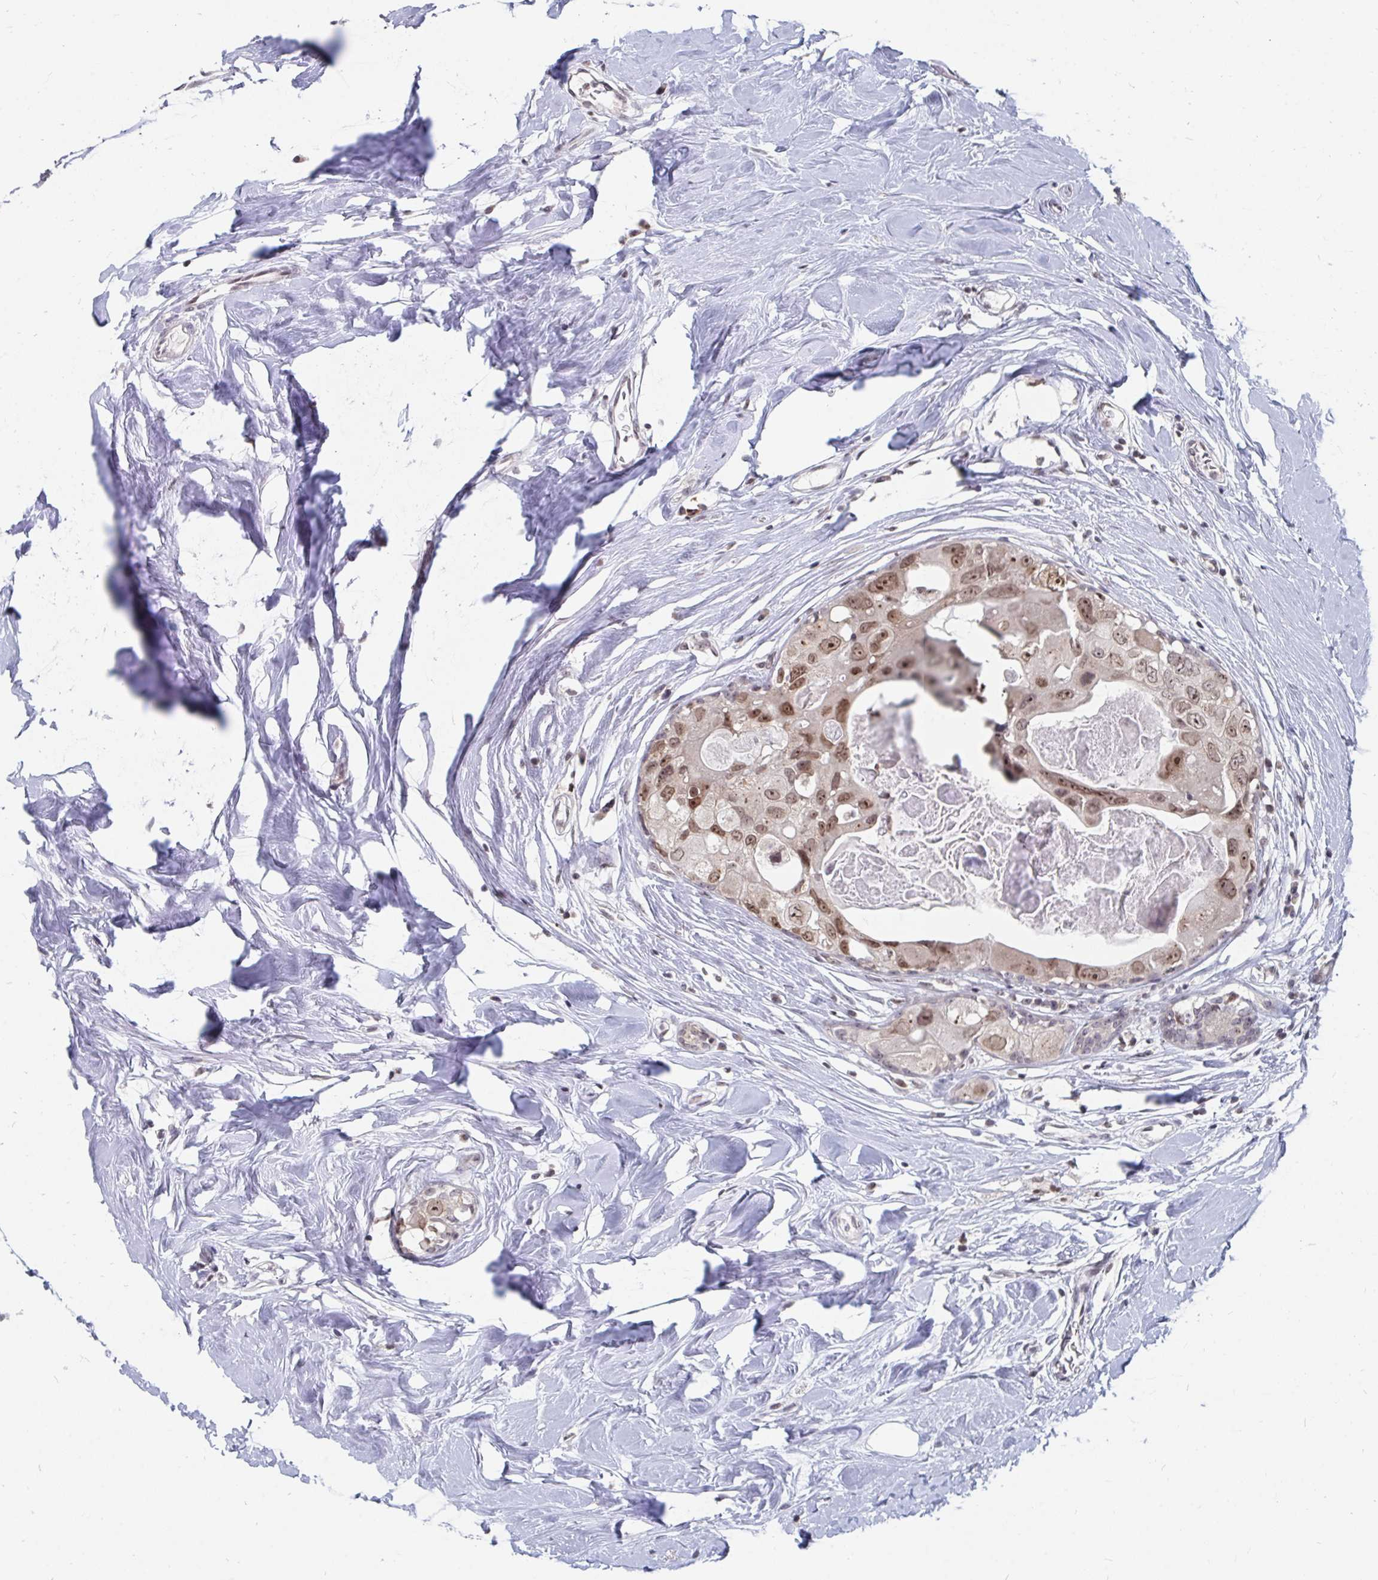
{"staining": {"intensity": "moderate", "quantity": ">75%", "location": "nuclear"}, "tissue": "breast cancer", "cell_type": "Tumor cells", "image_type": "cancer", "snomed": [{"axis": "morphology", "description": "Duct carcinoma"}, {"axis": "topography", "description": "Breast"}], "caption": "Protein staining reveals moderate nuclear positivity in approximately >75% of tumor cells in invasive ductal carcinoma (breast).", "gene": "TRIP12", "patient": {"sex": "female", "age": 43}}